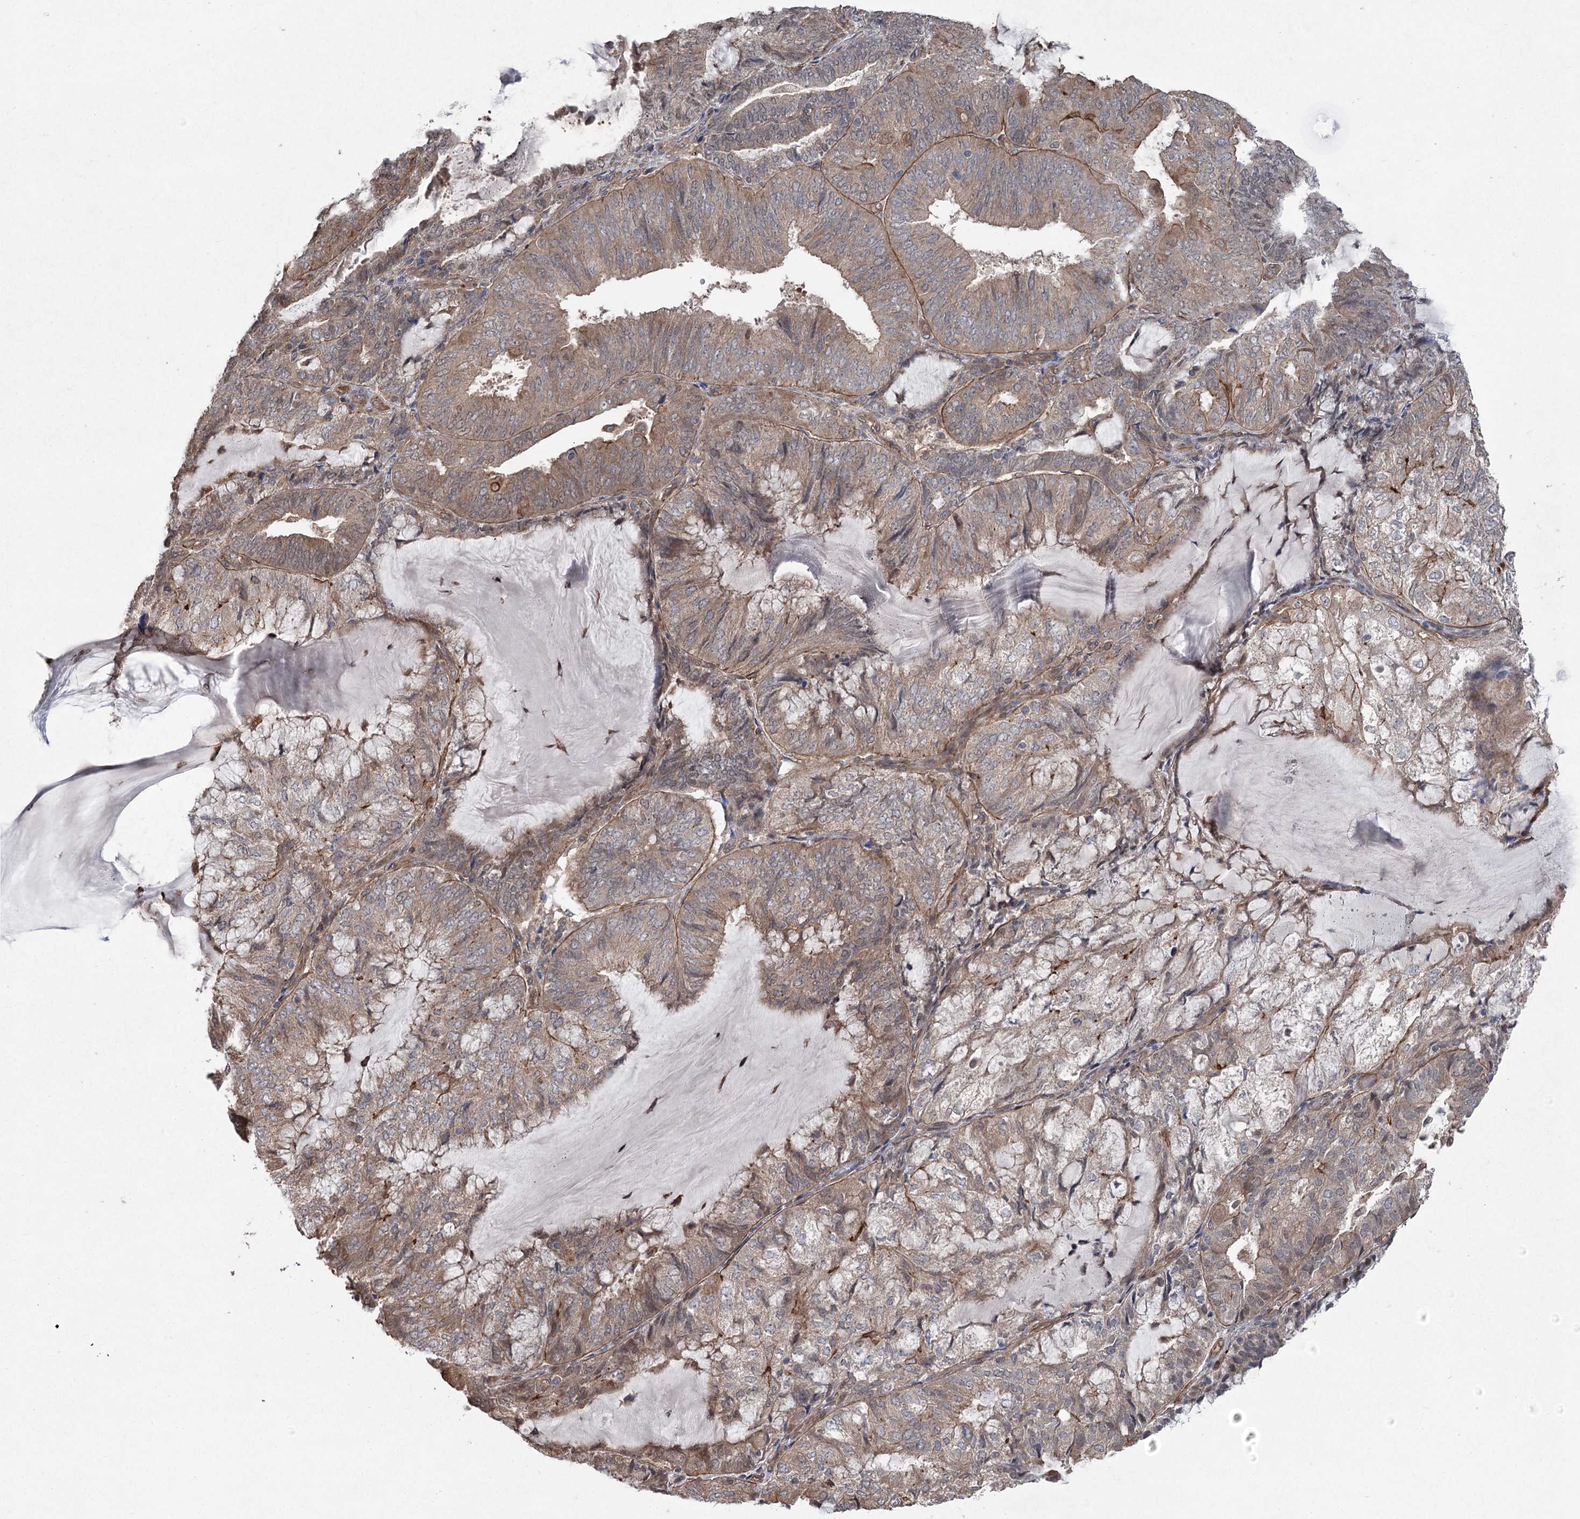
{"staining": {"intensity": "weak", "quantity": ">75%", "location": "cytoplasmic/membranous"}, "tissue": "endometrial cancer", "cell_type": "Tumor cells", "image_type": "cancer", "snomed": [{"axis": "morphology", "description": "Adenocarcinoma, NOS"}, {"axis": "topography", "description": "Endometrium"}], "caption": "An image of endometrial cancer stained for a protein exhibits weak cytoplasmic/membranous brown staining in tumor cells. (Stains: DAB (3,3'-diaminobenzidine) in brown, nuclei in blue, Microscopy: brightfield microscopy at high magnification).", "gene": "RWDD4", "patient": {"sex": "female", "age": 81}}